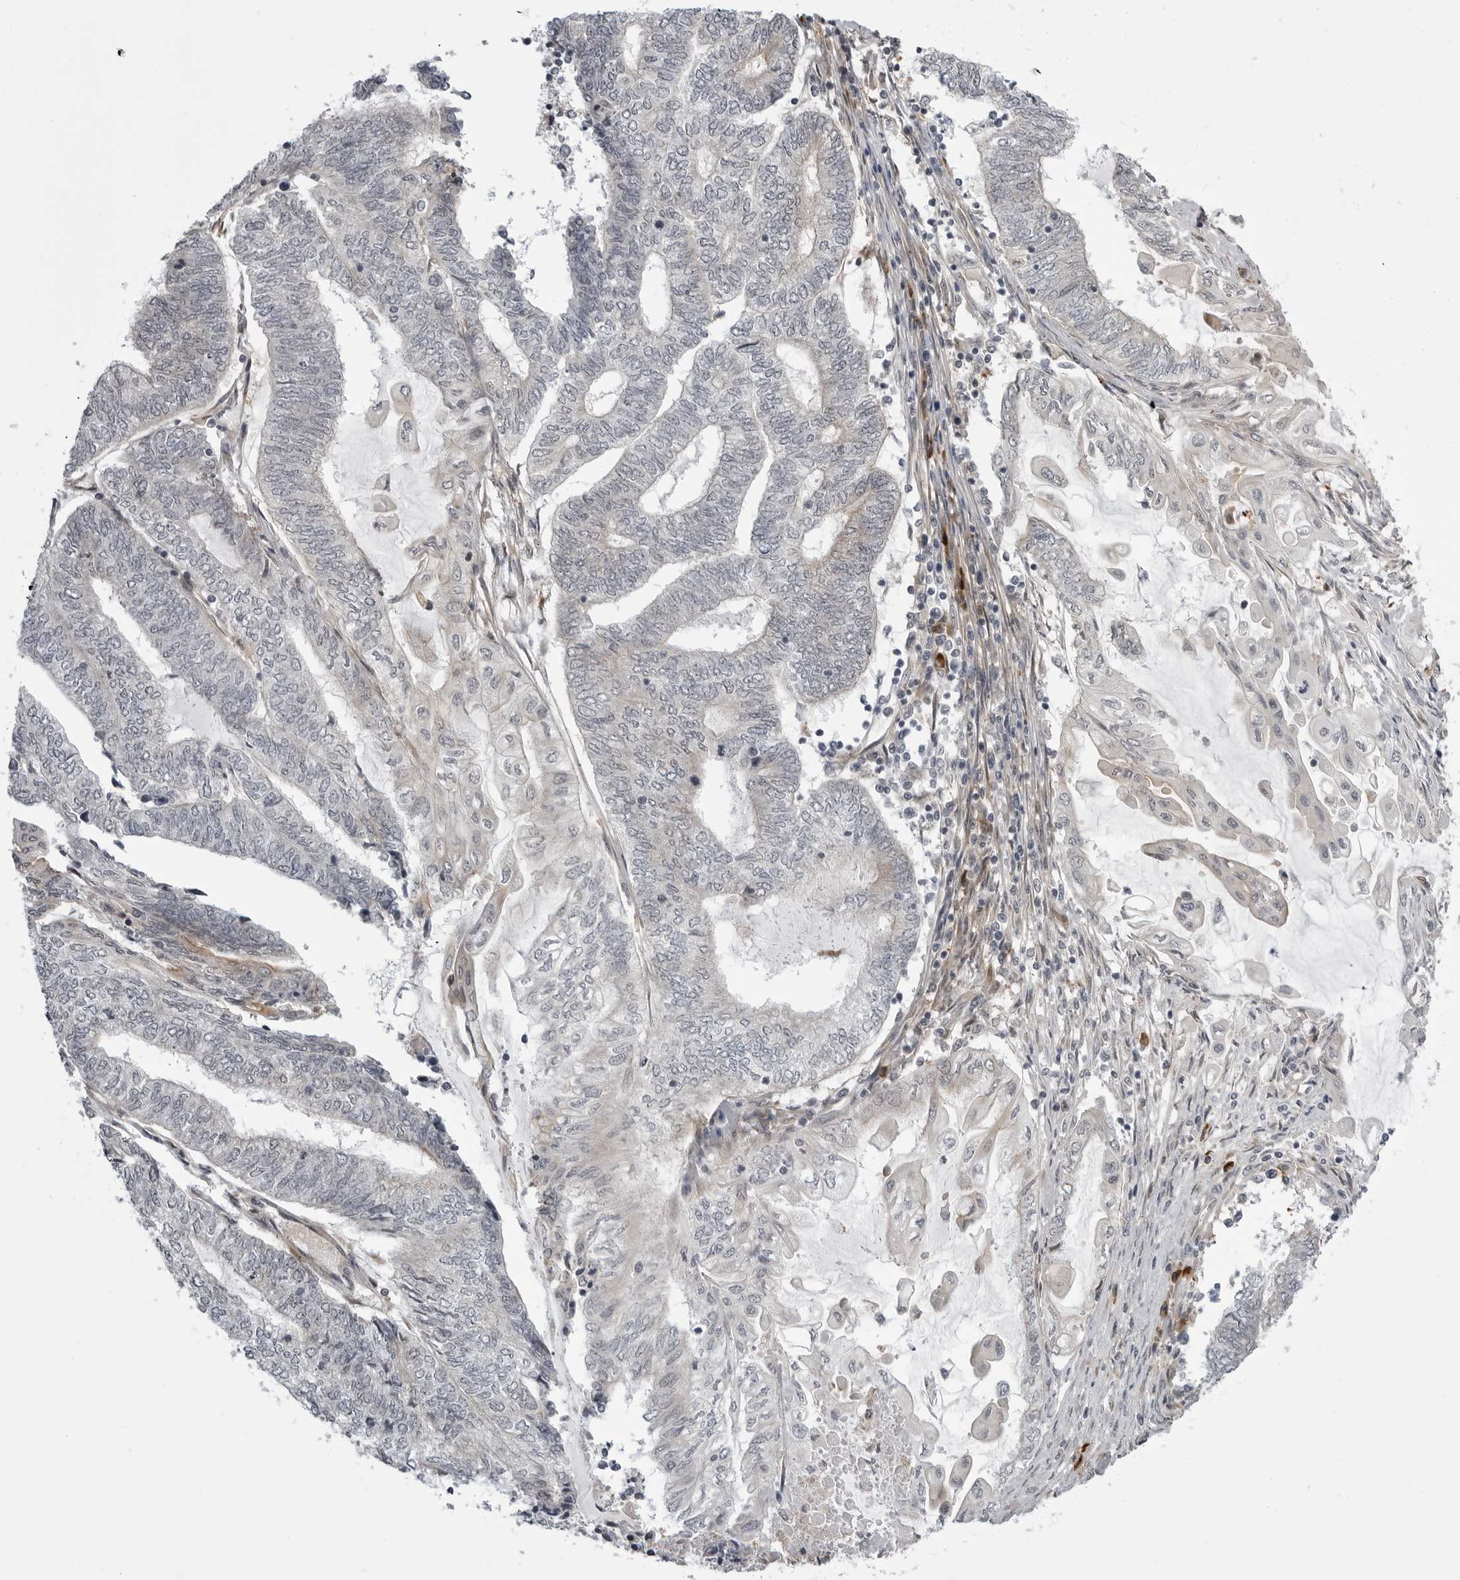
{"staining": {"intensity": "negative", "quantity": "none", "location": "none"}, "tissue": "endometrial cancer", "cell_type": "Tumor cells", "image_type": "cancer", "snomed": [{"axis": "morphology", "description": "Adenocarcinoma, NOS"}, {"axis": "topography", "description": "Uterus"}, {"axis": "topography", "description": "Endometrium"}], "caption": "Tumor cells show no significant protein staining in endometrial cancer (adenocarcinoma). The staining was performed using DAB to visualize the protein expression in brown, while the nuclei were stained in blue with hematoxylin (Magnification: 20x).", "gene": "ARL5A", "patient": {"sex": "female", "age": 70}}